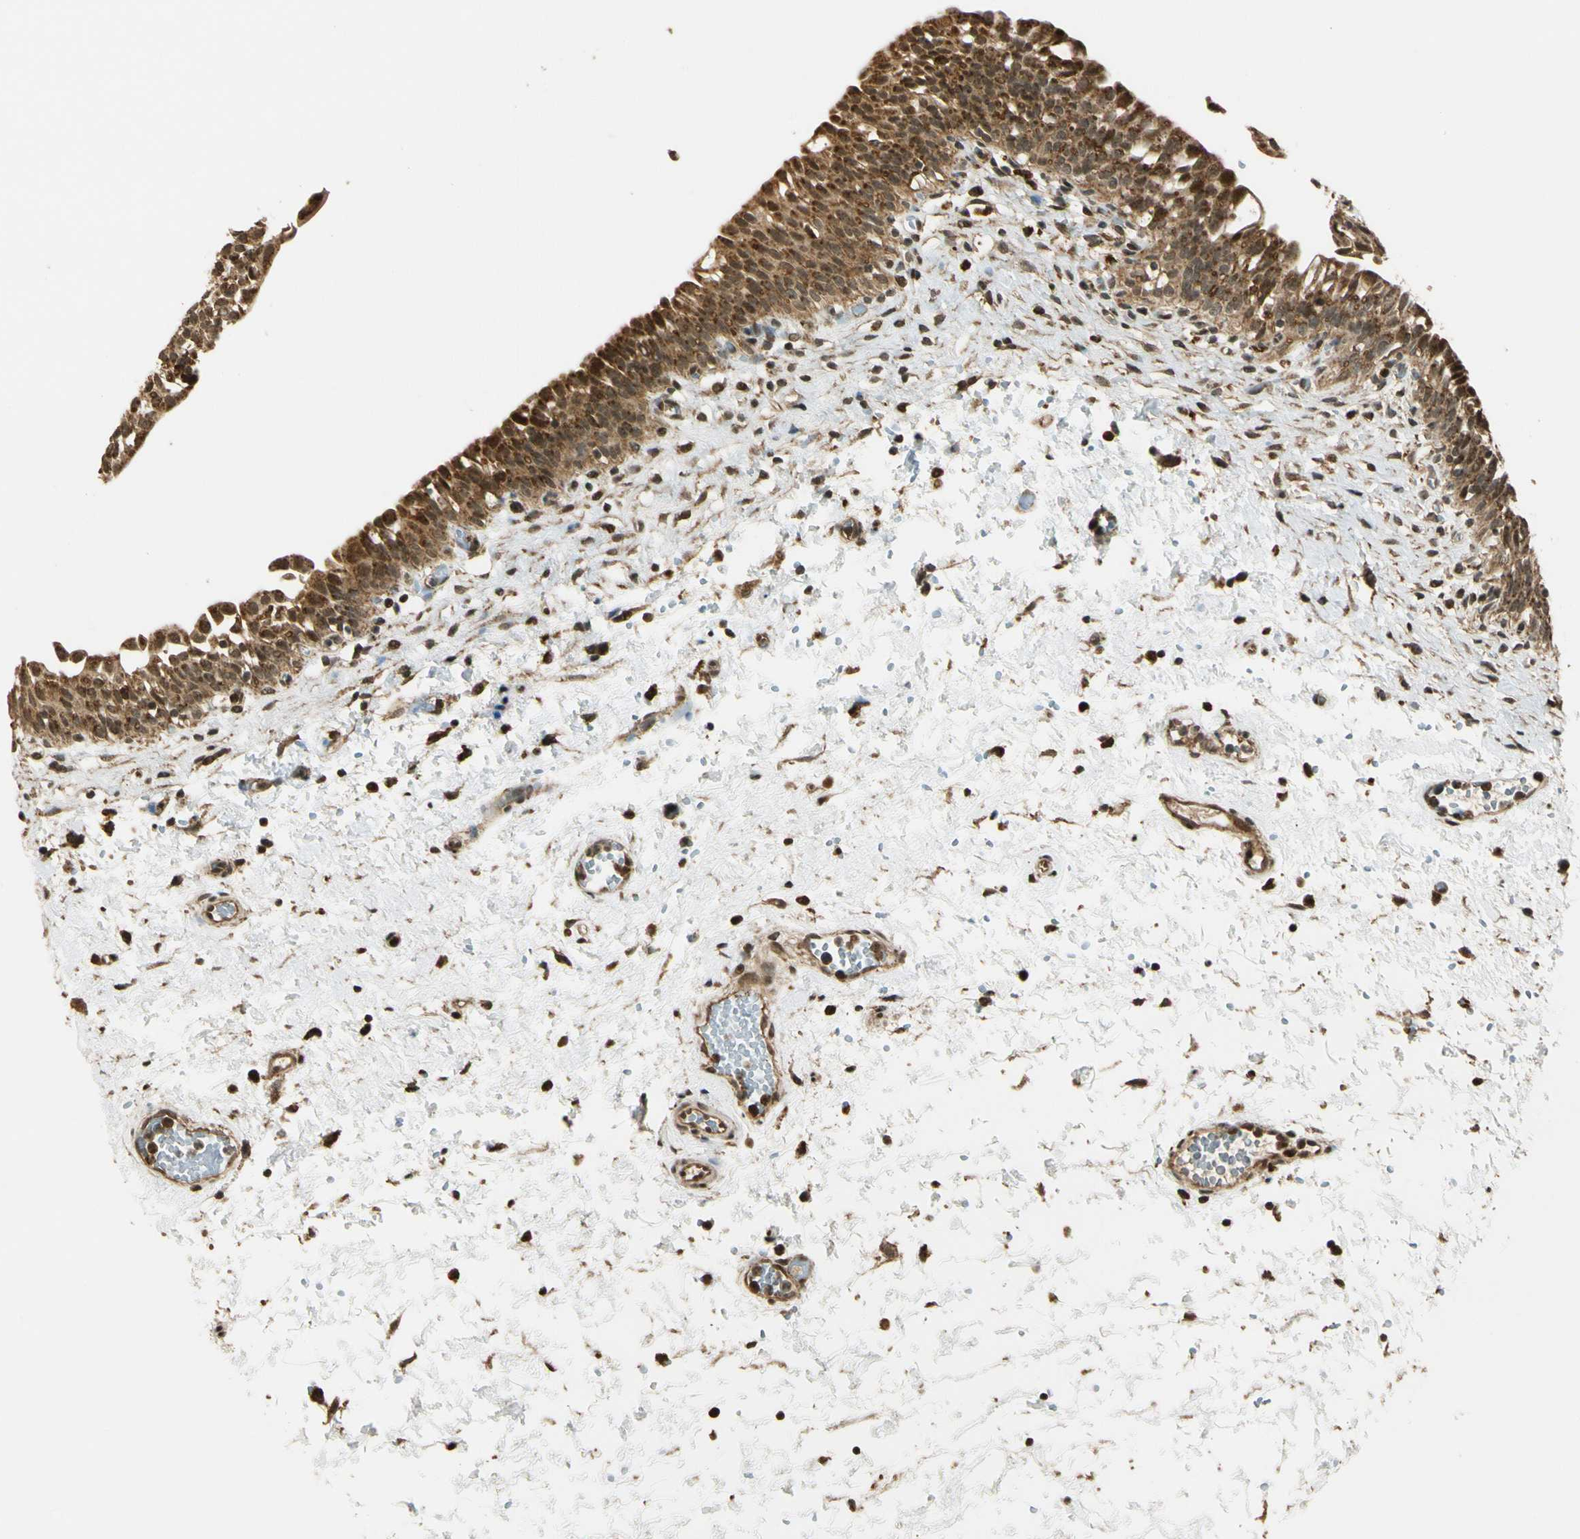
{"staining": {"intensity": "strong", "quantity": ">75%", "location": "cytoplasmic/membranous"}, "tissue": "urinary bladder", "cell_type": "Urothelial cells", "image_type": "normal", "snomed": [{"axis": "morphology", "description": "Normal tissue, NOS"}, {"axis": "topography", "description": "Urinary bladder"}], "caption": "Human urinary bladder stained with a brown dye displays strong cytoplasmic/membranous positive expression in about >75% of urothelial cells.", "gene": "LAMTOR1", "patient": {"sex": "male", "age": 55}}